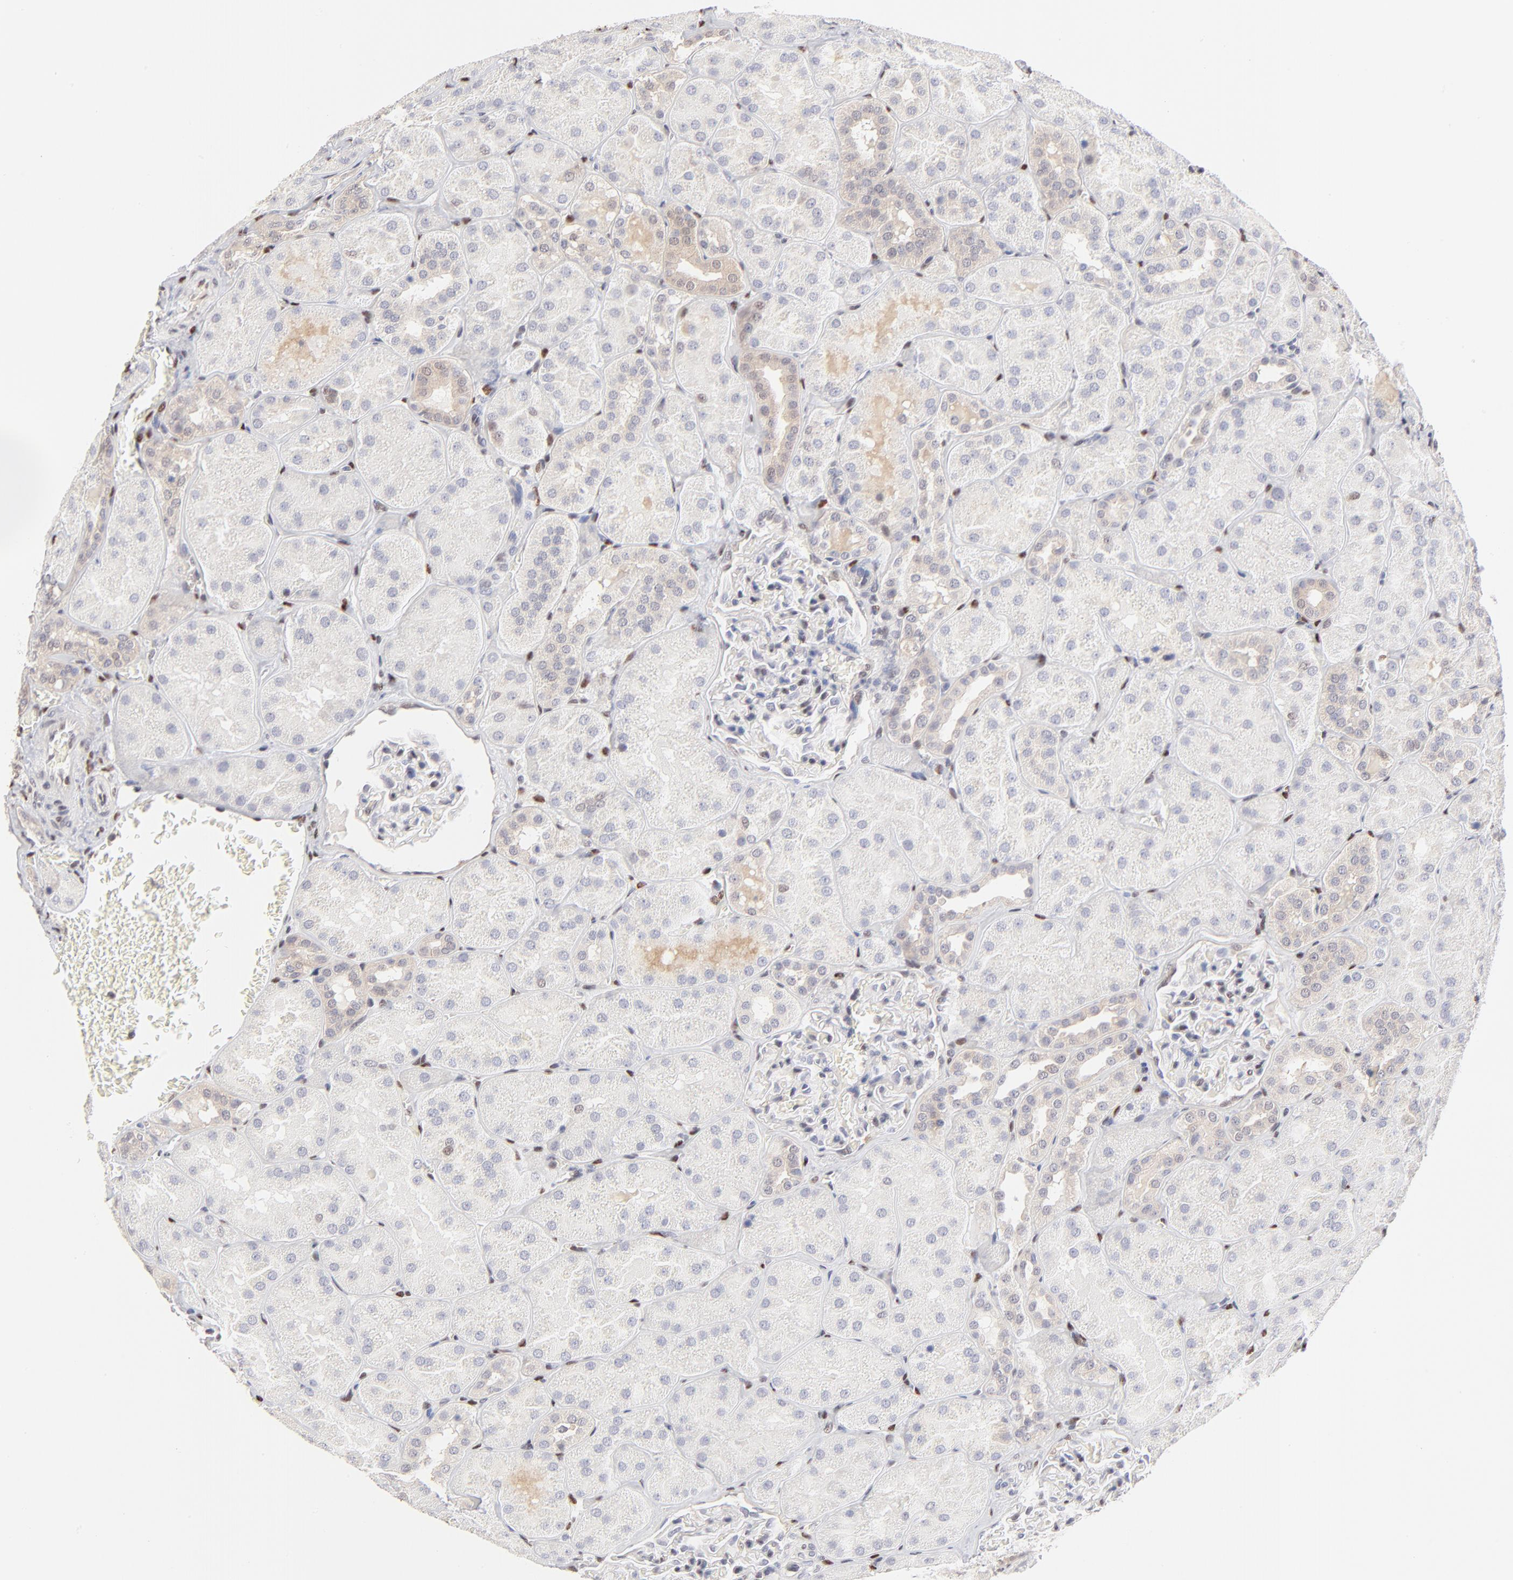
{"staining": {"intensity": "negative", "quantity": "none", "location": "none"}, "tissue": "kidney", "cell_type": "Cells in glomeruli", "image_type": "normal", "snomed": [{"axis": "morphology", "description": "Normal tissue, NOS"}, {"axis": "topography", "description": "Kidney"}], "caption": "DAB immunohistochemical staining of unremarkable human kidney reveals no significant positivity in cells in glomeruli.", "gene": "STAT3", "patient": {"sex": "male", "age": 28}}